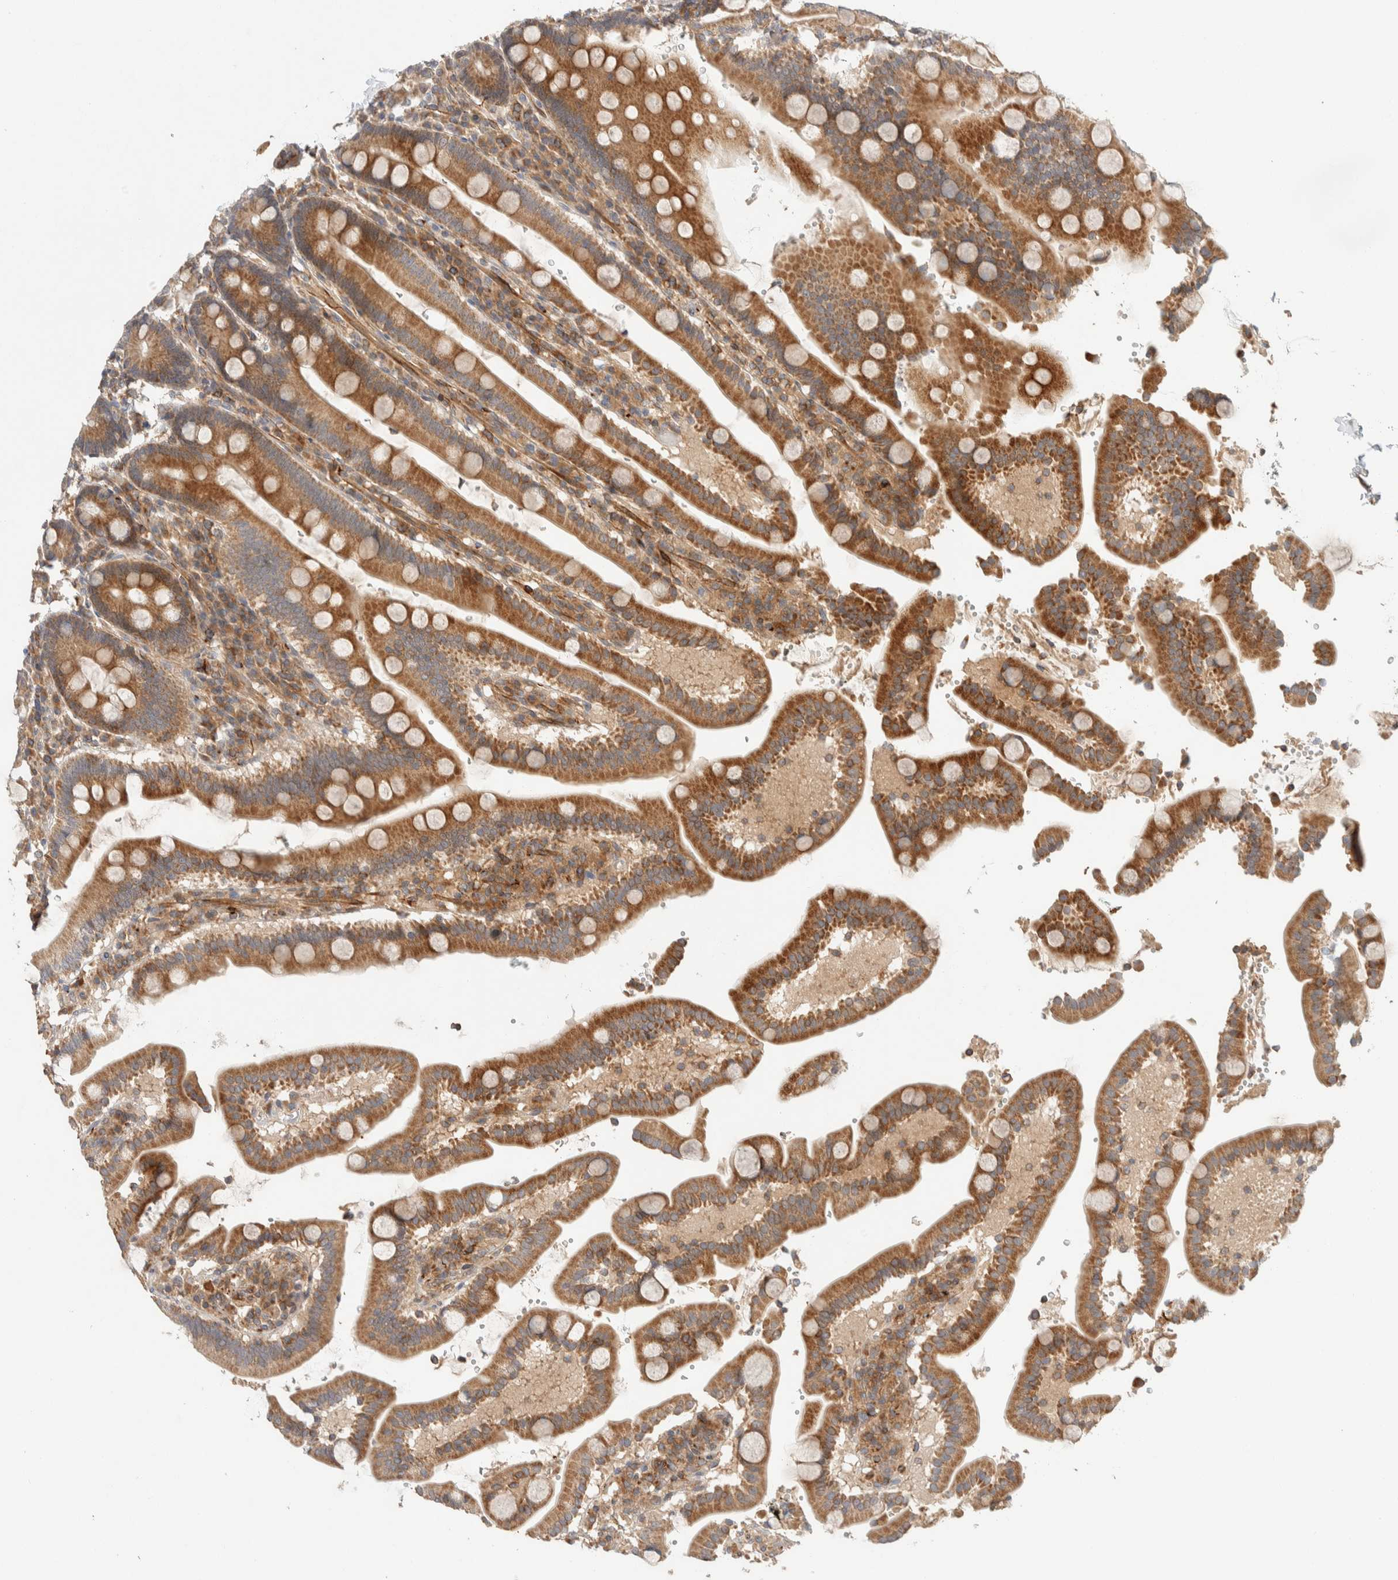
{"staining": {"intensity": "moderate", "quantity": ">75%", "location": "cytoplasmic/membranous"}, "tissue": "duodenum", "cell_type": "Glandular cells", "image_type": "normal", "snomed": [{"axis": "morphology", "description": "Normal tissue, NOS"}, {"axis": "topography", "description": "Small intestine, NOS"}], "caption": "A brown stain highlights moderate cytoplasmic/membranous expression of a protein in glandular cells of normal duodenum.", "gene": "KIF9", "patient": {"sex": "female", "age": 71}}